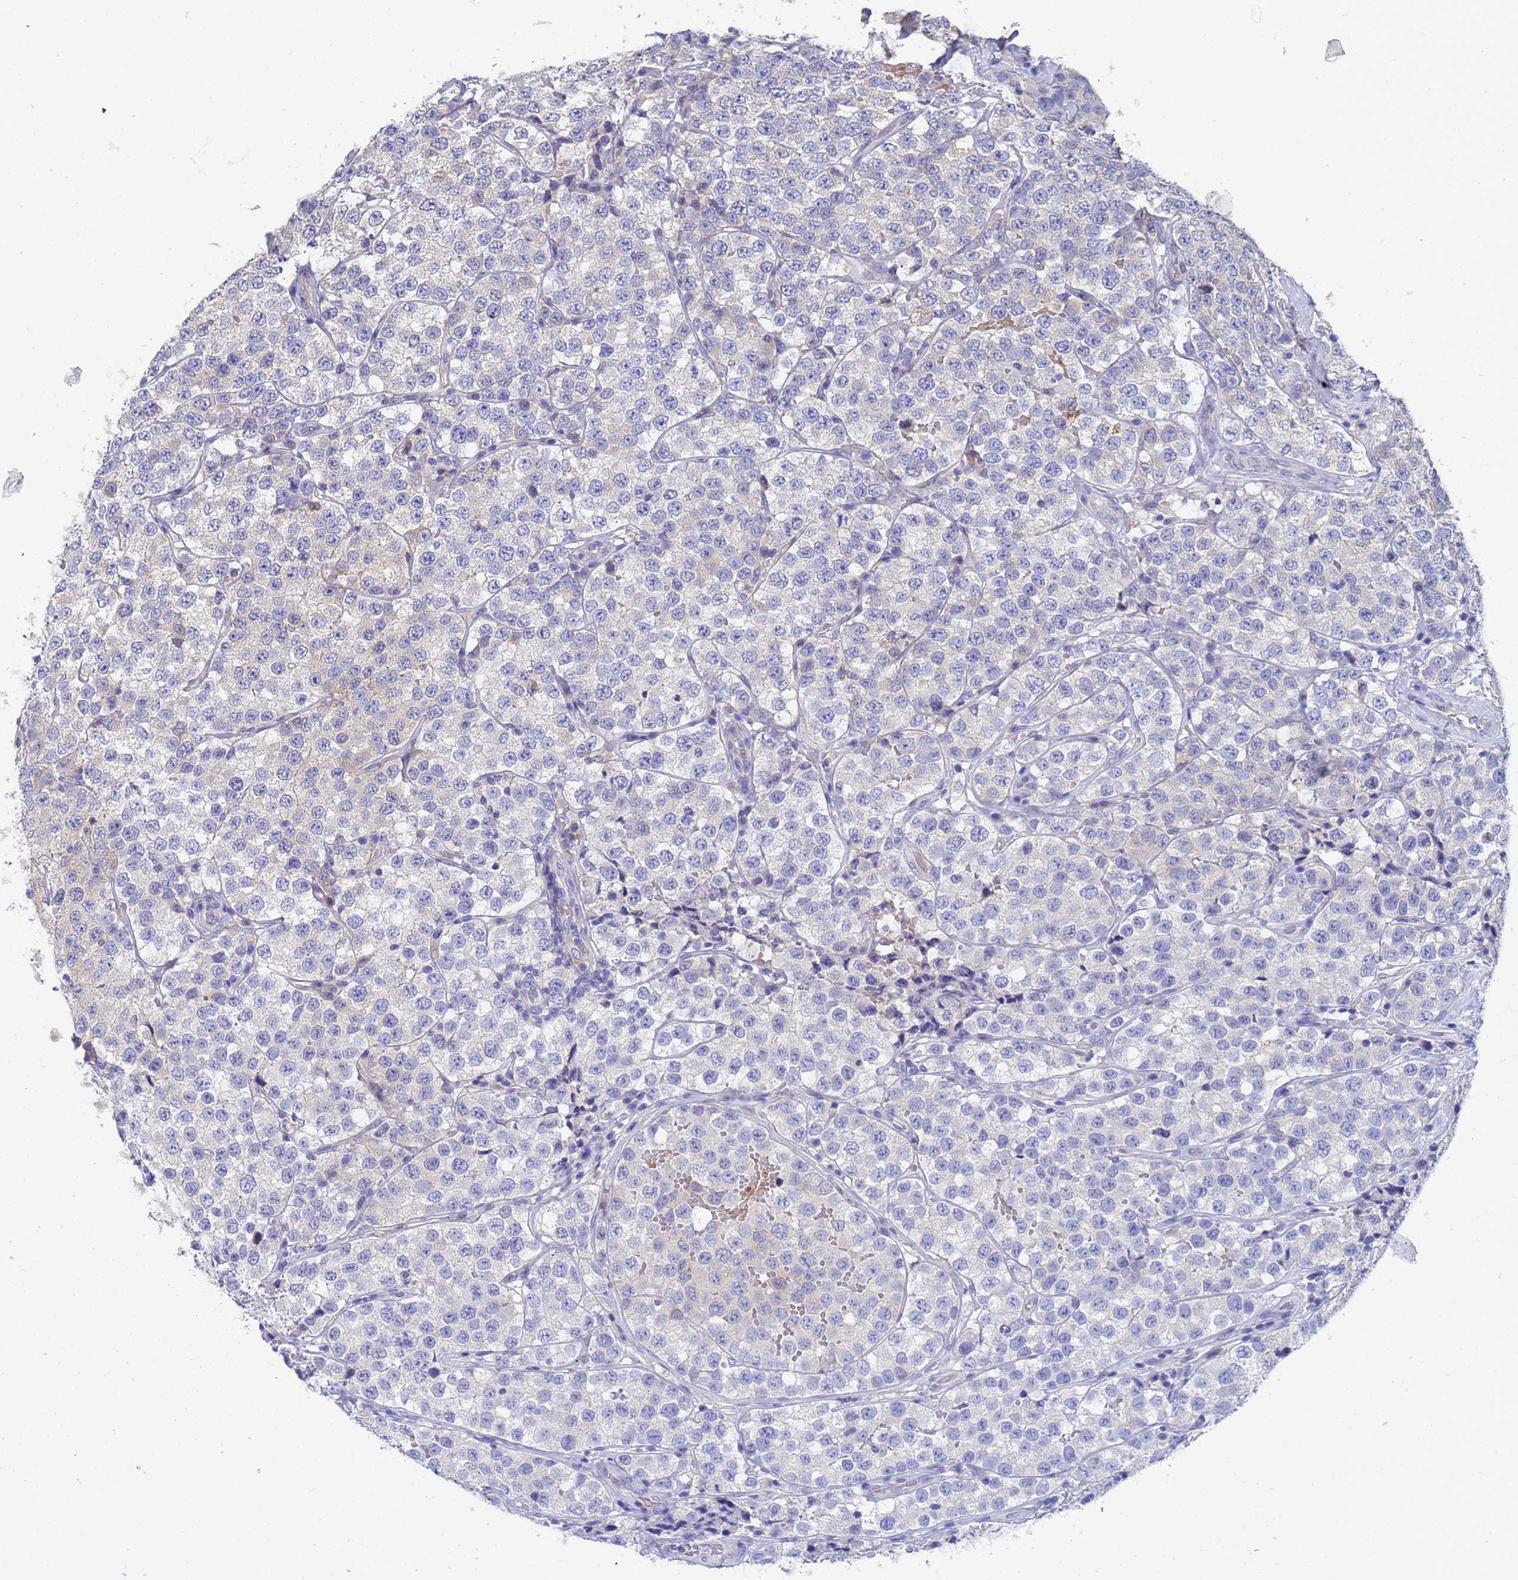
{"staining": {"intensity": "negative", "quantity": "none", "location": "none"}, "tissue": "testis cancer", "cell_type": "Tumor cells", "image_type": "cancer", "snomed": [{"axis": "morphology", "description": "Seminoma, NOS"}, {"axis": "topography", "description": "Testis"}], "caption": "Immunohistochemistry (IHC) image of neoplastic tissue: human testis cancer (seminoma) stained with DAB reveals no significant protein expression in tumor cells.", "gene": "TTLL11", "patient": {"sex": "male", "age": 34}}